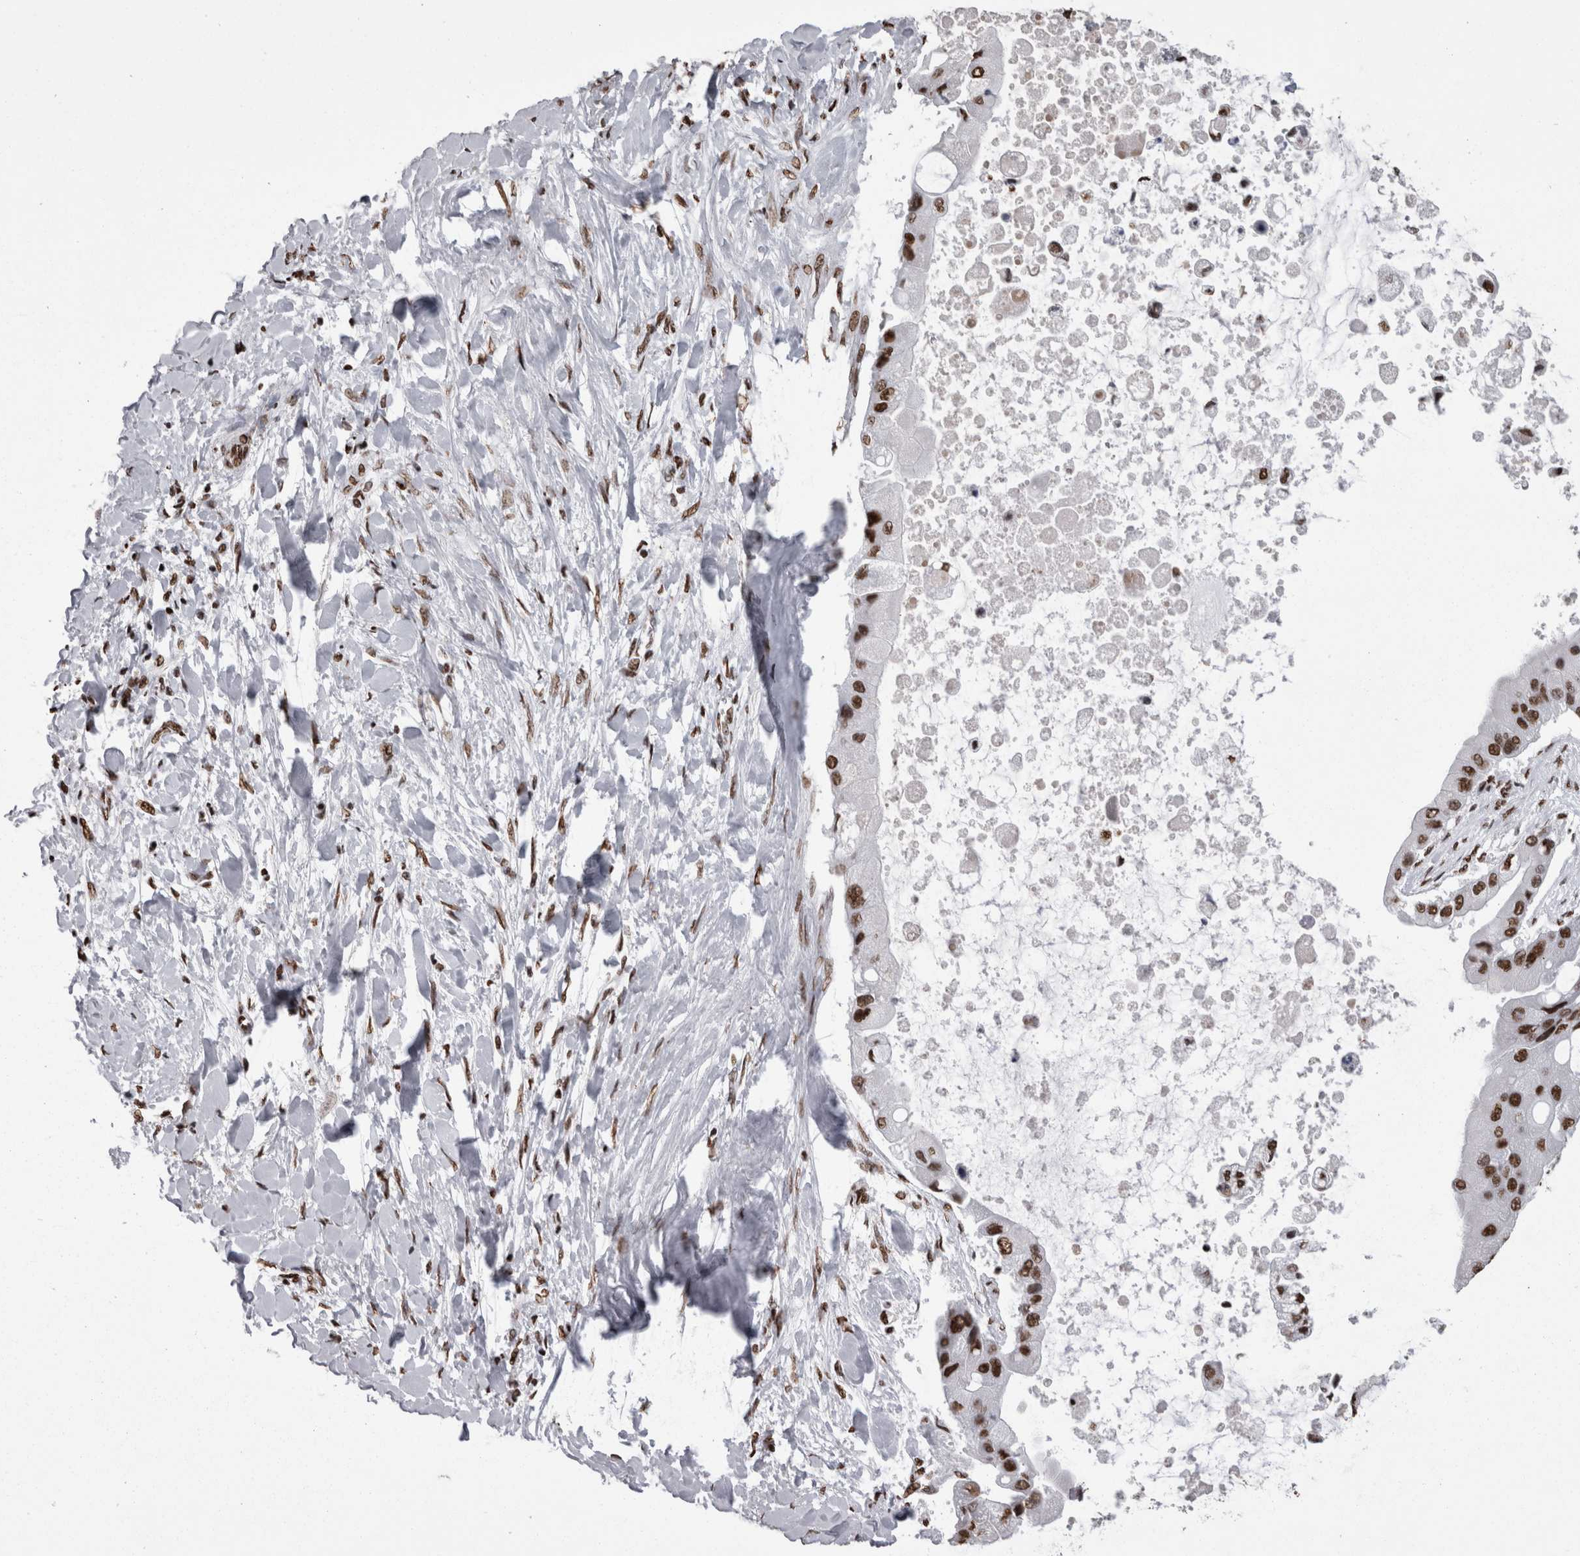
{"staining": {"intensity": "strong", "quantity": ">75%", "location": "nuclear"}, "tissue": "liver cancer", "cell_type": "Tumor cells", "image_type": "cancer", "snomed": [{"axis": "morphology", "description": "Cholangiocarcinoma"}, {"axis": "topography", "description": "Liver"}], "caption": "There is high levels of strong nuclear positivity in tumor cells of liver cholangiocarcinoma, as demonstrated by immunohistochemical staining (brown color).", "gene": "HNRNPM", "patient": {"sex": "male", "age": 50}}